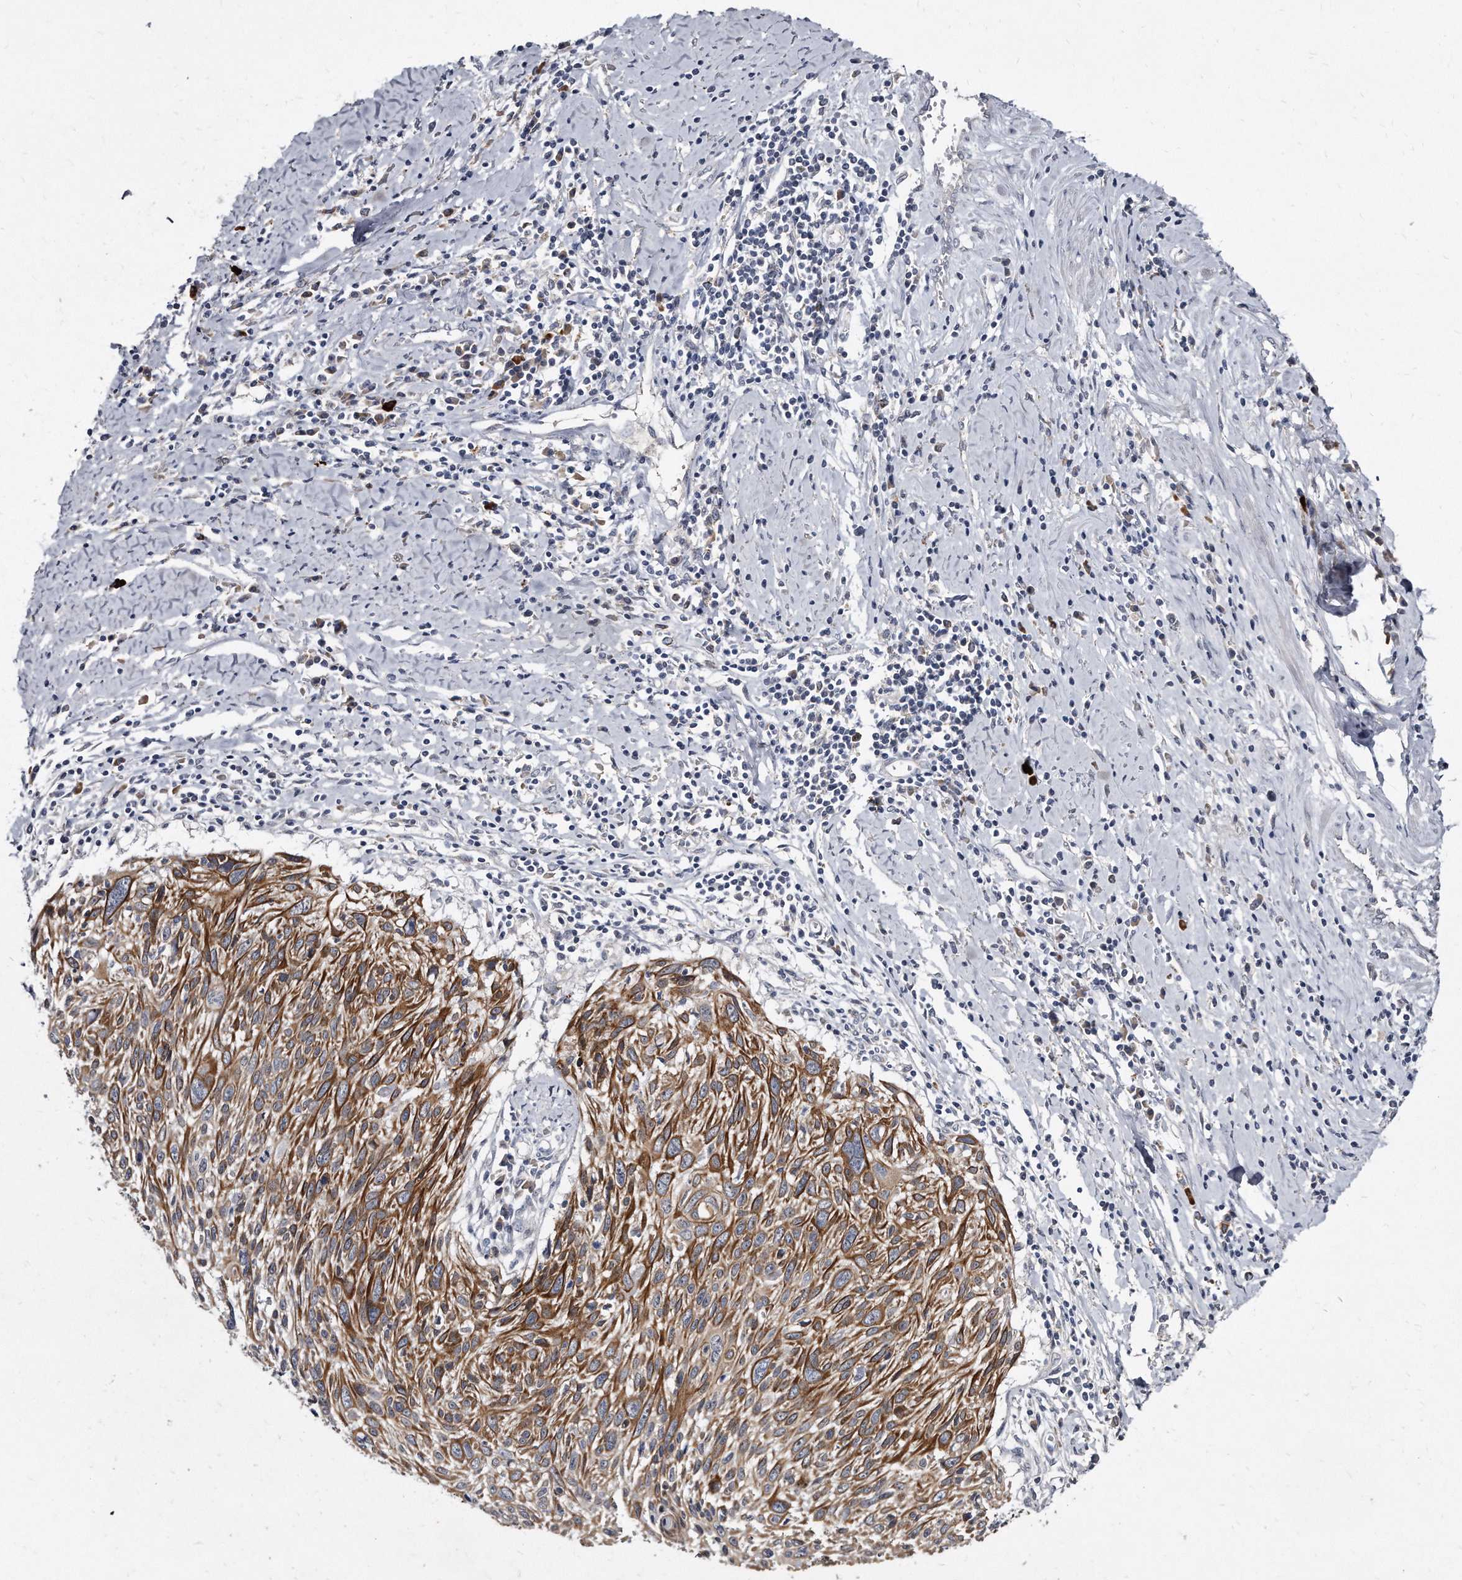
{"staining": {"intensity": "moderate", "quantity": ">75%", "location": "cytoplasmic/membranous"}, "tissue": "cervical cancer", "cell_type": "Tumor cells", "image_type": "cancer", "snomed": [{"axis": "morphology", "description": "Squamous cell carcinoma, NOS"}, {"axis": "topography", "description": "Cervix"}], "caption": "The photomicrograph shows a brown stain indicating the presence of a protein in the cytoplasmic/membranous of tumor cells in squamous cell carcinoma (cervical).", "gene": "KLHDC3", "patient": {"sex": "female", "age": 51}}